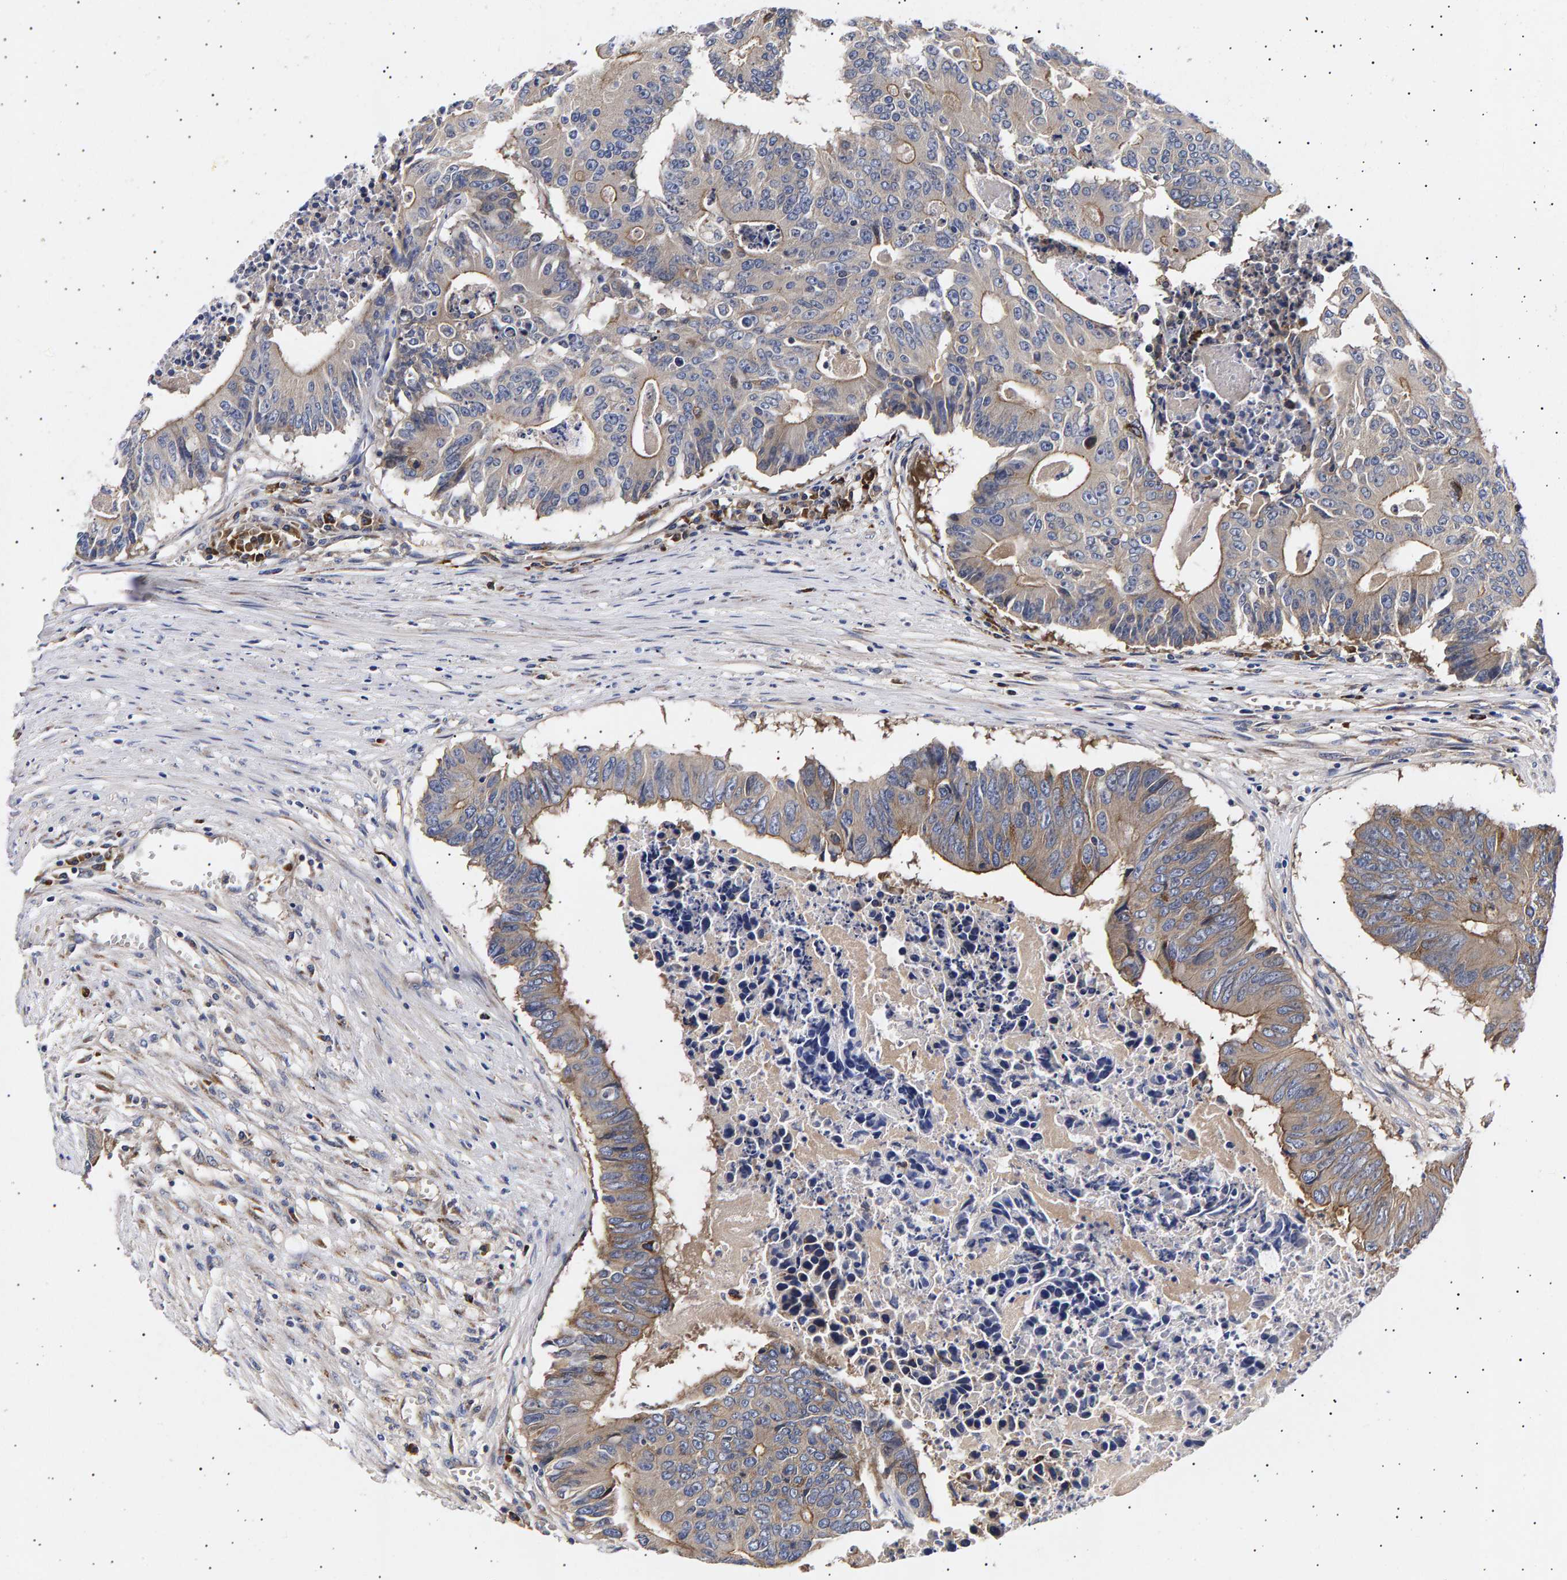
{"staining": {"intensity": "moderate", "quantity": "25%-75%", "location": "cytoplasmic/membranous"}, "tissue": "colorectal cancer", "cell_type": "Tumor cells", "image_type": "cancer", "snomed": [{"axis": "morphology", "description": "Adenocarcinoma, NOS"}, {"axis": "topography", "description": "Colon"}], "caption": "The histopathology image shows a brown stain indicating the presence of a protein in the cytoplasmic/membranous of tumor cells in adenocarcinoma (colorectal).", "gene": "ANKRD40", "patient": {"sex": "male", "age": 87}}